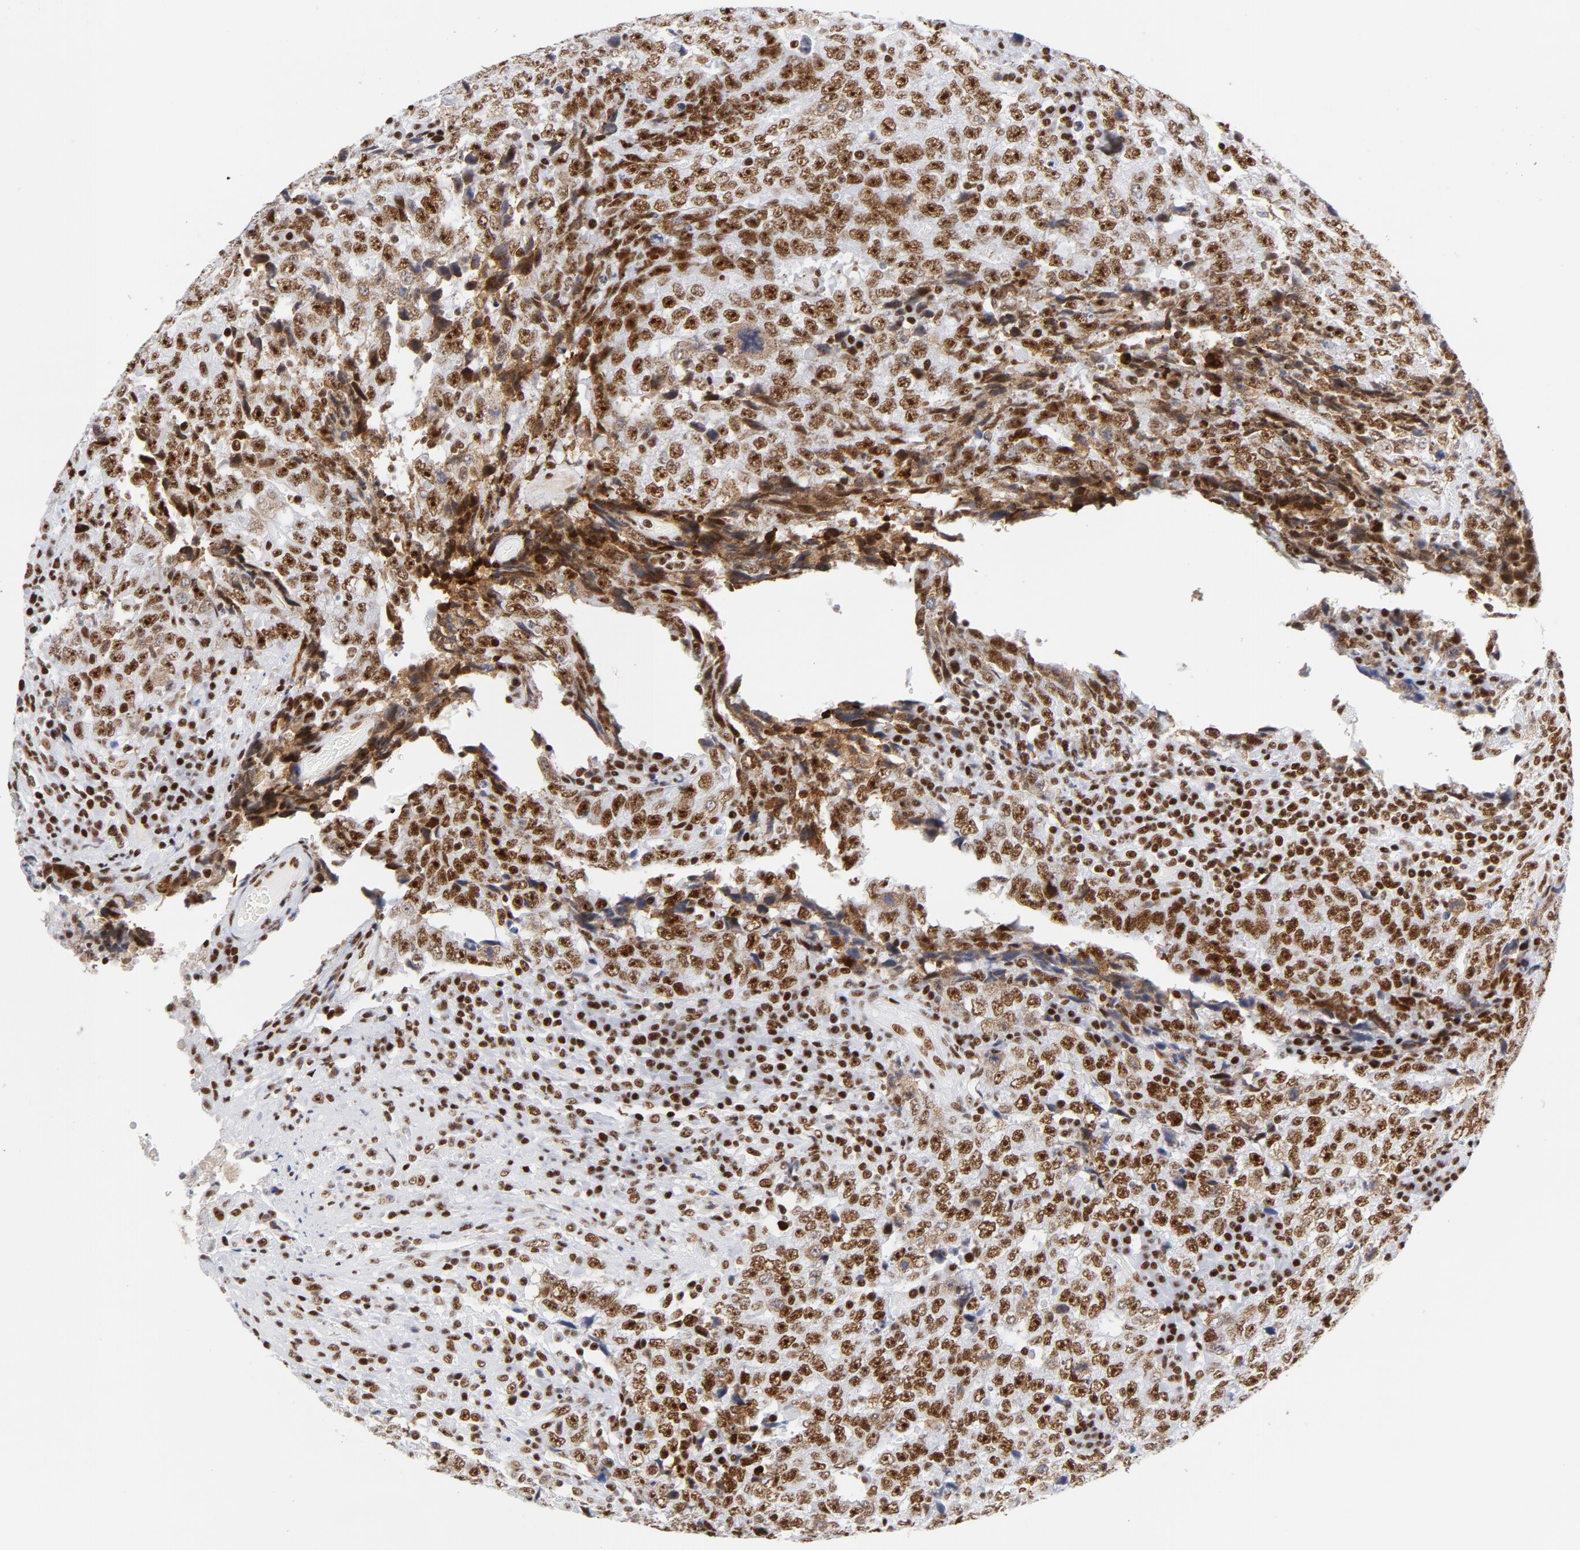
{"staining": {"intensity": "strong", "quantity": ">75%", "location": "nuclear"}, "tissue": "testis cancer", "cell_type": "Tumor cells", "image_type": "cancer", "snomed": [{"axis": "morphology", "description": "Necrosis, NOS"}, {"axis": "morphology", "description": "Carcinoma, Embryonal, NOS"}, {"axis": "topography", "description": "Testis"}], "caption": "A high-resolution photomicrograph shows immunohistochemistry staining of testis embryonal carcinoma, which shows strong nuclear expression in about >75% of tumor cells. (Stains: DAB (3,3'-diaminobenzidine) in brown, nuclei in blue, Microscopy: brightfield microscopy at high magnification).", "gene": "XRCC5", "patient": {"sex": "male", "age": 19}}